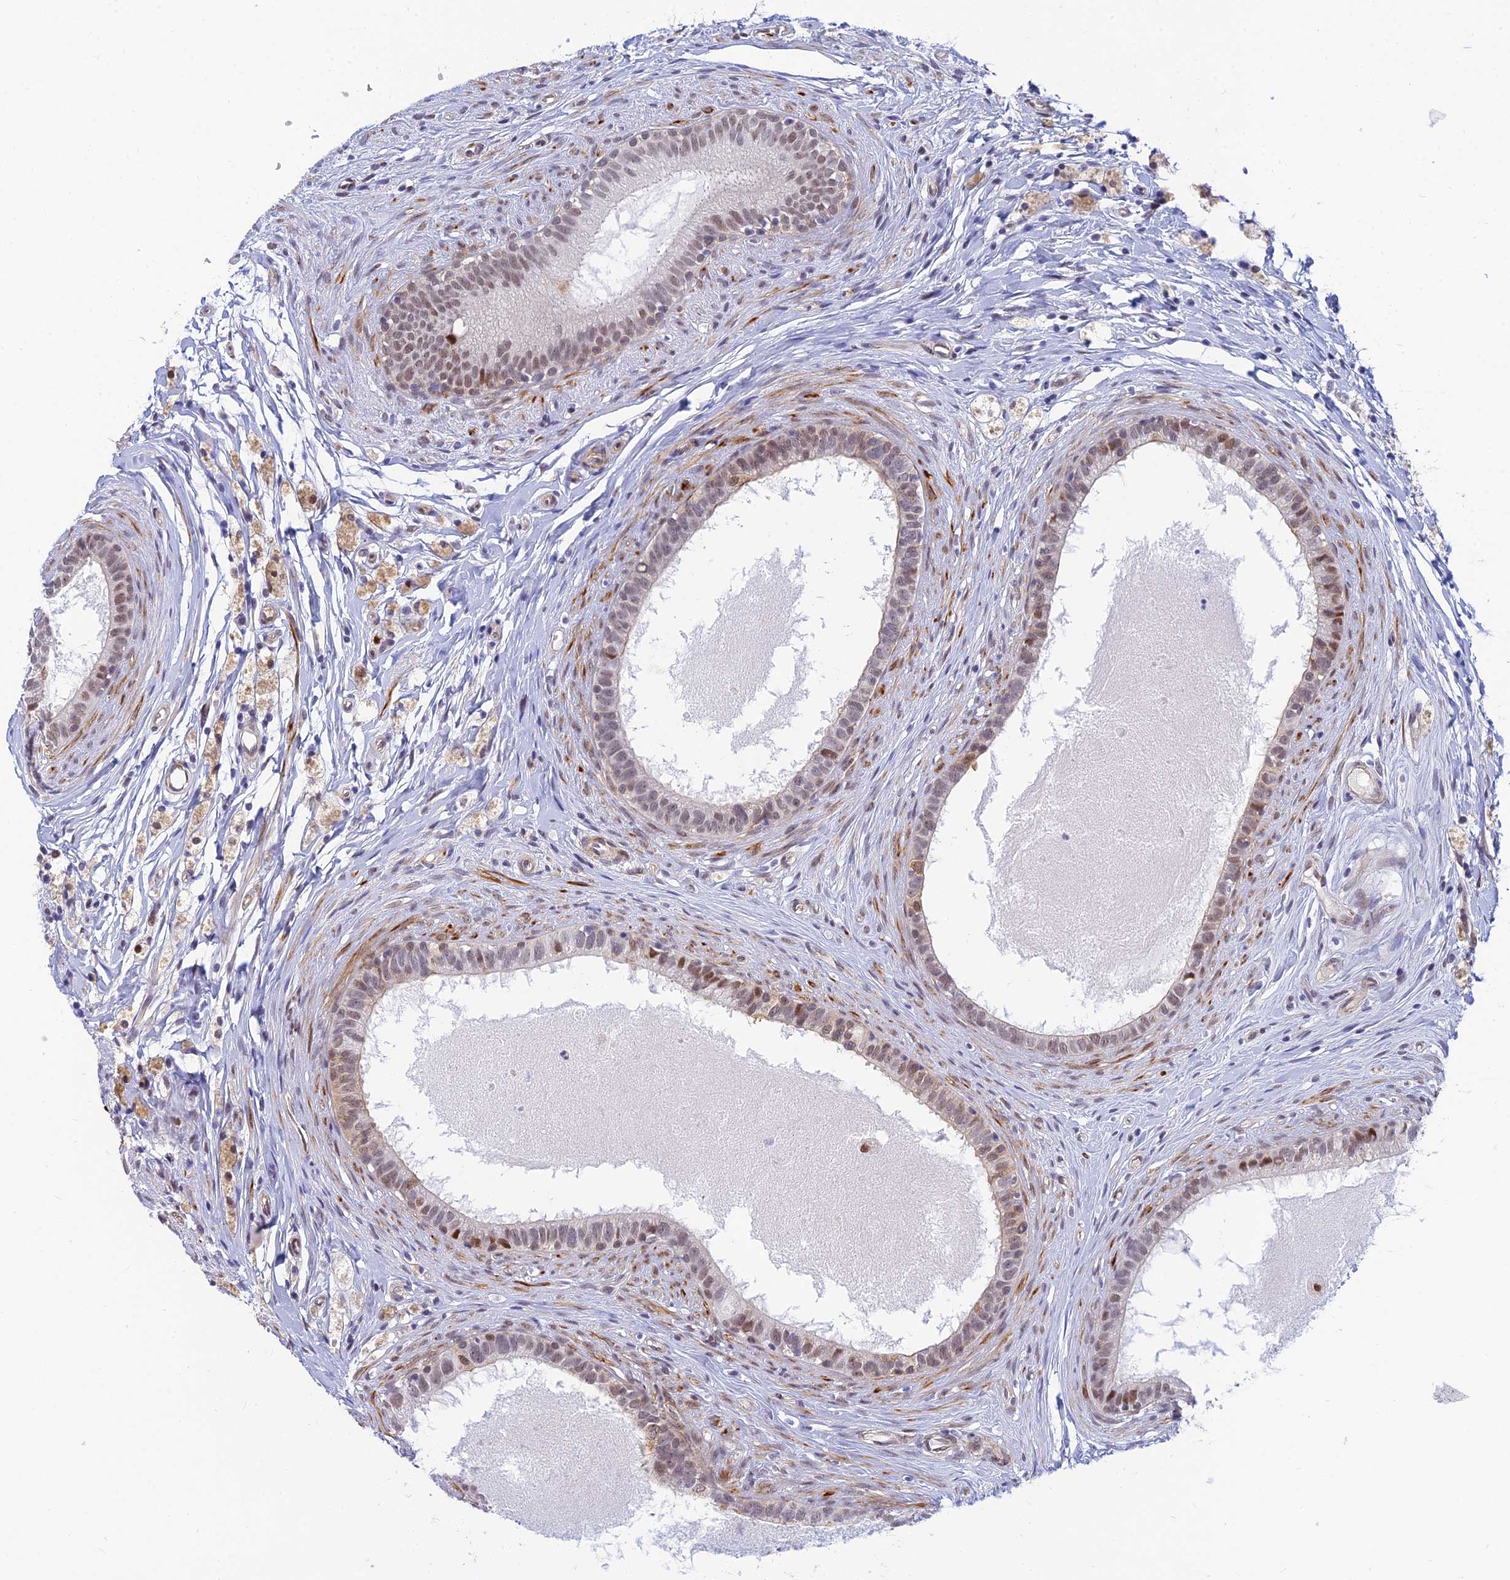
{"staining": {"intensity": "moderate", "quantity": "<25%", "location": "nuclear"}, "tissue": "epididymis", "cell_type": "Glandular cells", "image_type": "normal", "snomed": [{"axis": "morphology", "description": "Normal tissue, NOS"}, {"axis": "topography", "description": "Epididymis"}], "caption": "Immunohistochemical staining of unremarkable human epididymis reveals <25% levels of moderate nuclear protein expression in approximately <25% of glandular cells.", "gene": "CLK4", "patient": {"sex": "male", "age": 80}}